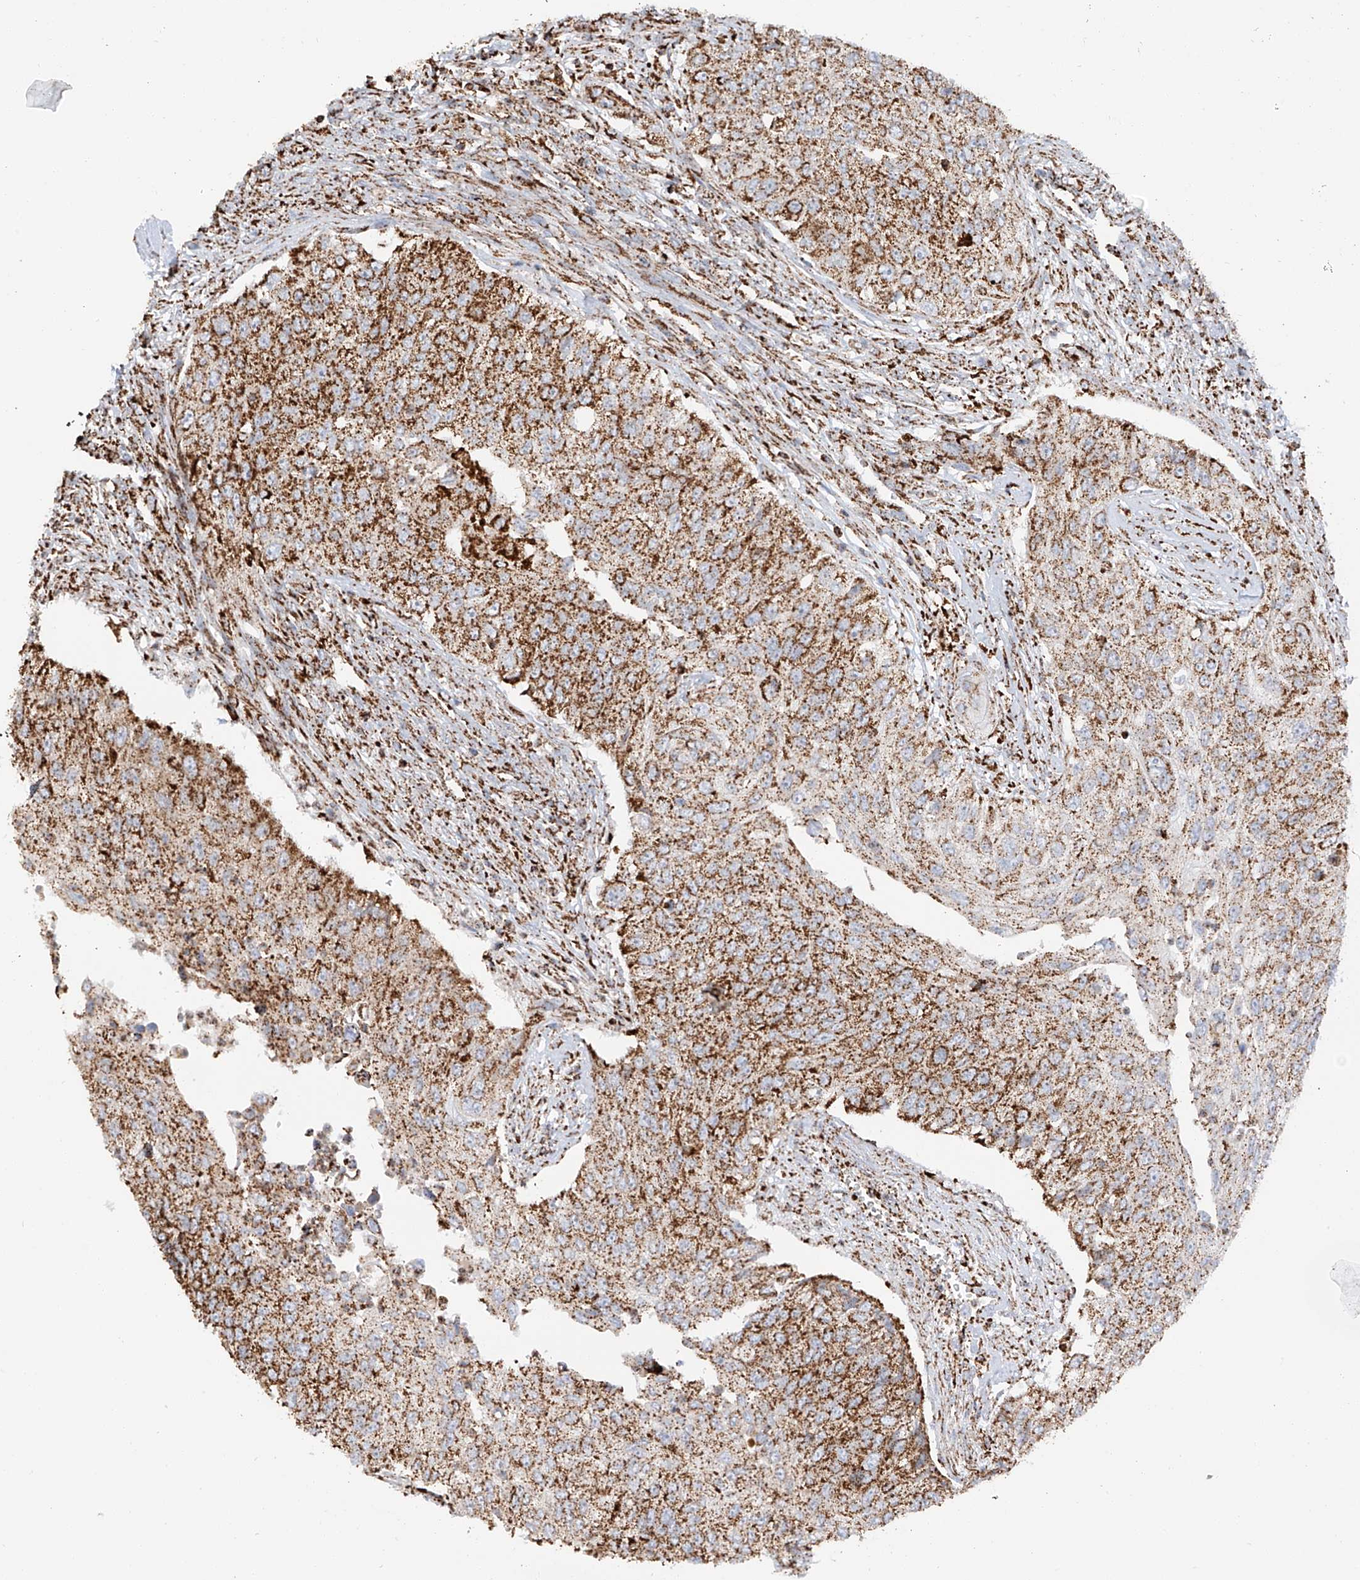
{"staining": {"intensity": "moderate", "quantity": ">75%", "location": "cytoplasmic/membranous"}, "tissue": "urothelial cancer", "cell_type": "Tumor cells", "image_type": "cancer", "snomed": [{"axis": "morphology", "description": "Urothelial carcinoma, High grade"}, {"axis": "topography", "description": "Urinary bladder"}], "caption": "Immunohistochemical staining of urothelial cancer displays medium levels of moderate cytoplasmic/membranous positivity in approximately >75% of tumor cells.", "gene": "TTC27", "patient": {"sex": "female", "age": 60}}